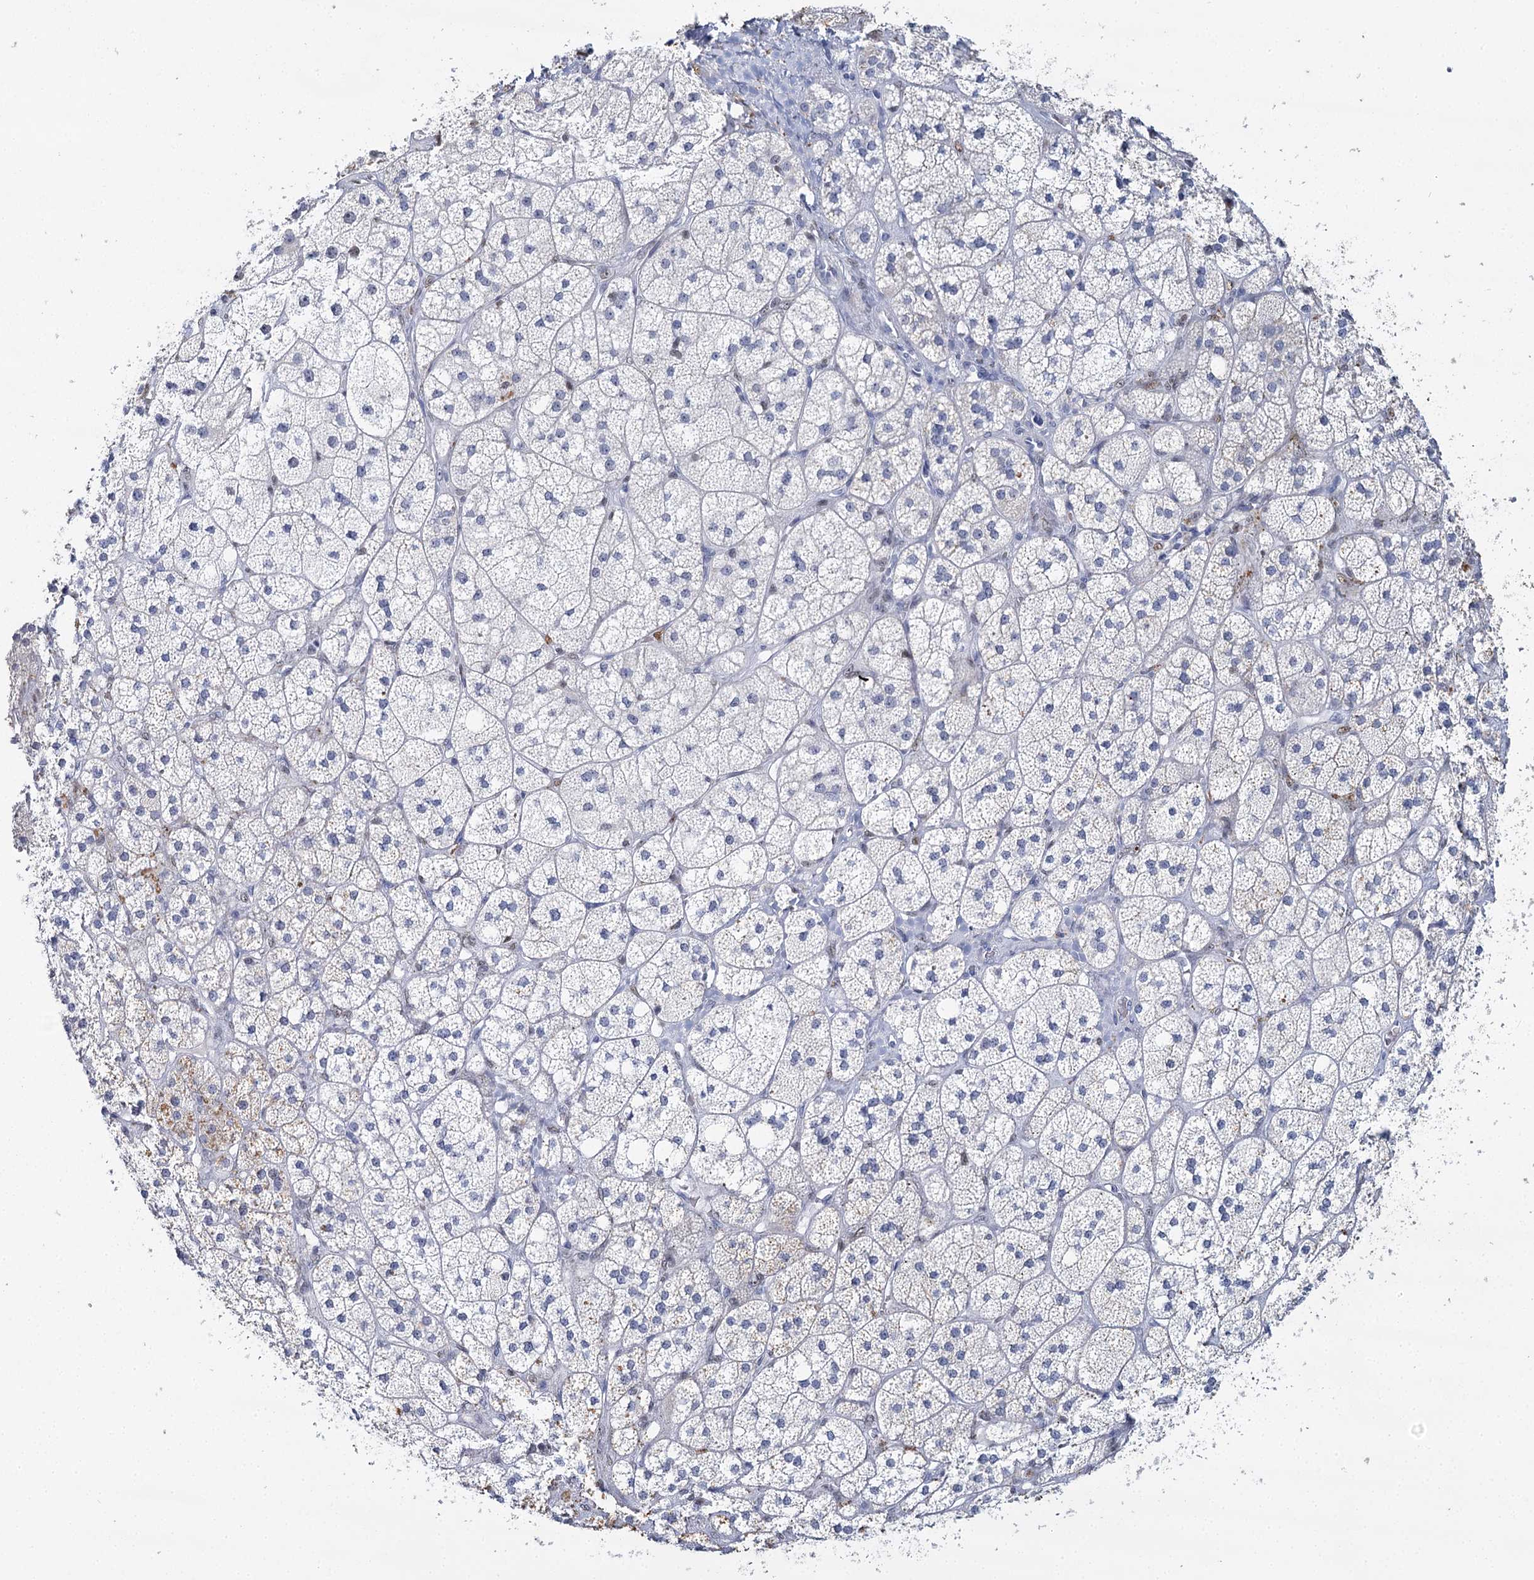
{"staining": {"intensity": "negative", "quantity": "none", "location": "none"}, "tissue": "adrenal gland", "cell_type": "Glandular cells", "image_type": "normal", "snomed": [{"axis": "morphology", "description": "Normal tissue, NOS"}, {"axis": "topography", "description": "Adrenal gland"}], "caption": "Immunohistochemical staining of normal human adrenal gland shows no significant positivity in glandular cells.", "gene": "IGSF3", "patient": {"sex": "male", "age": 61}}